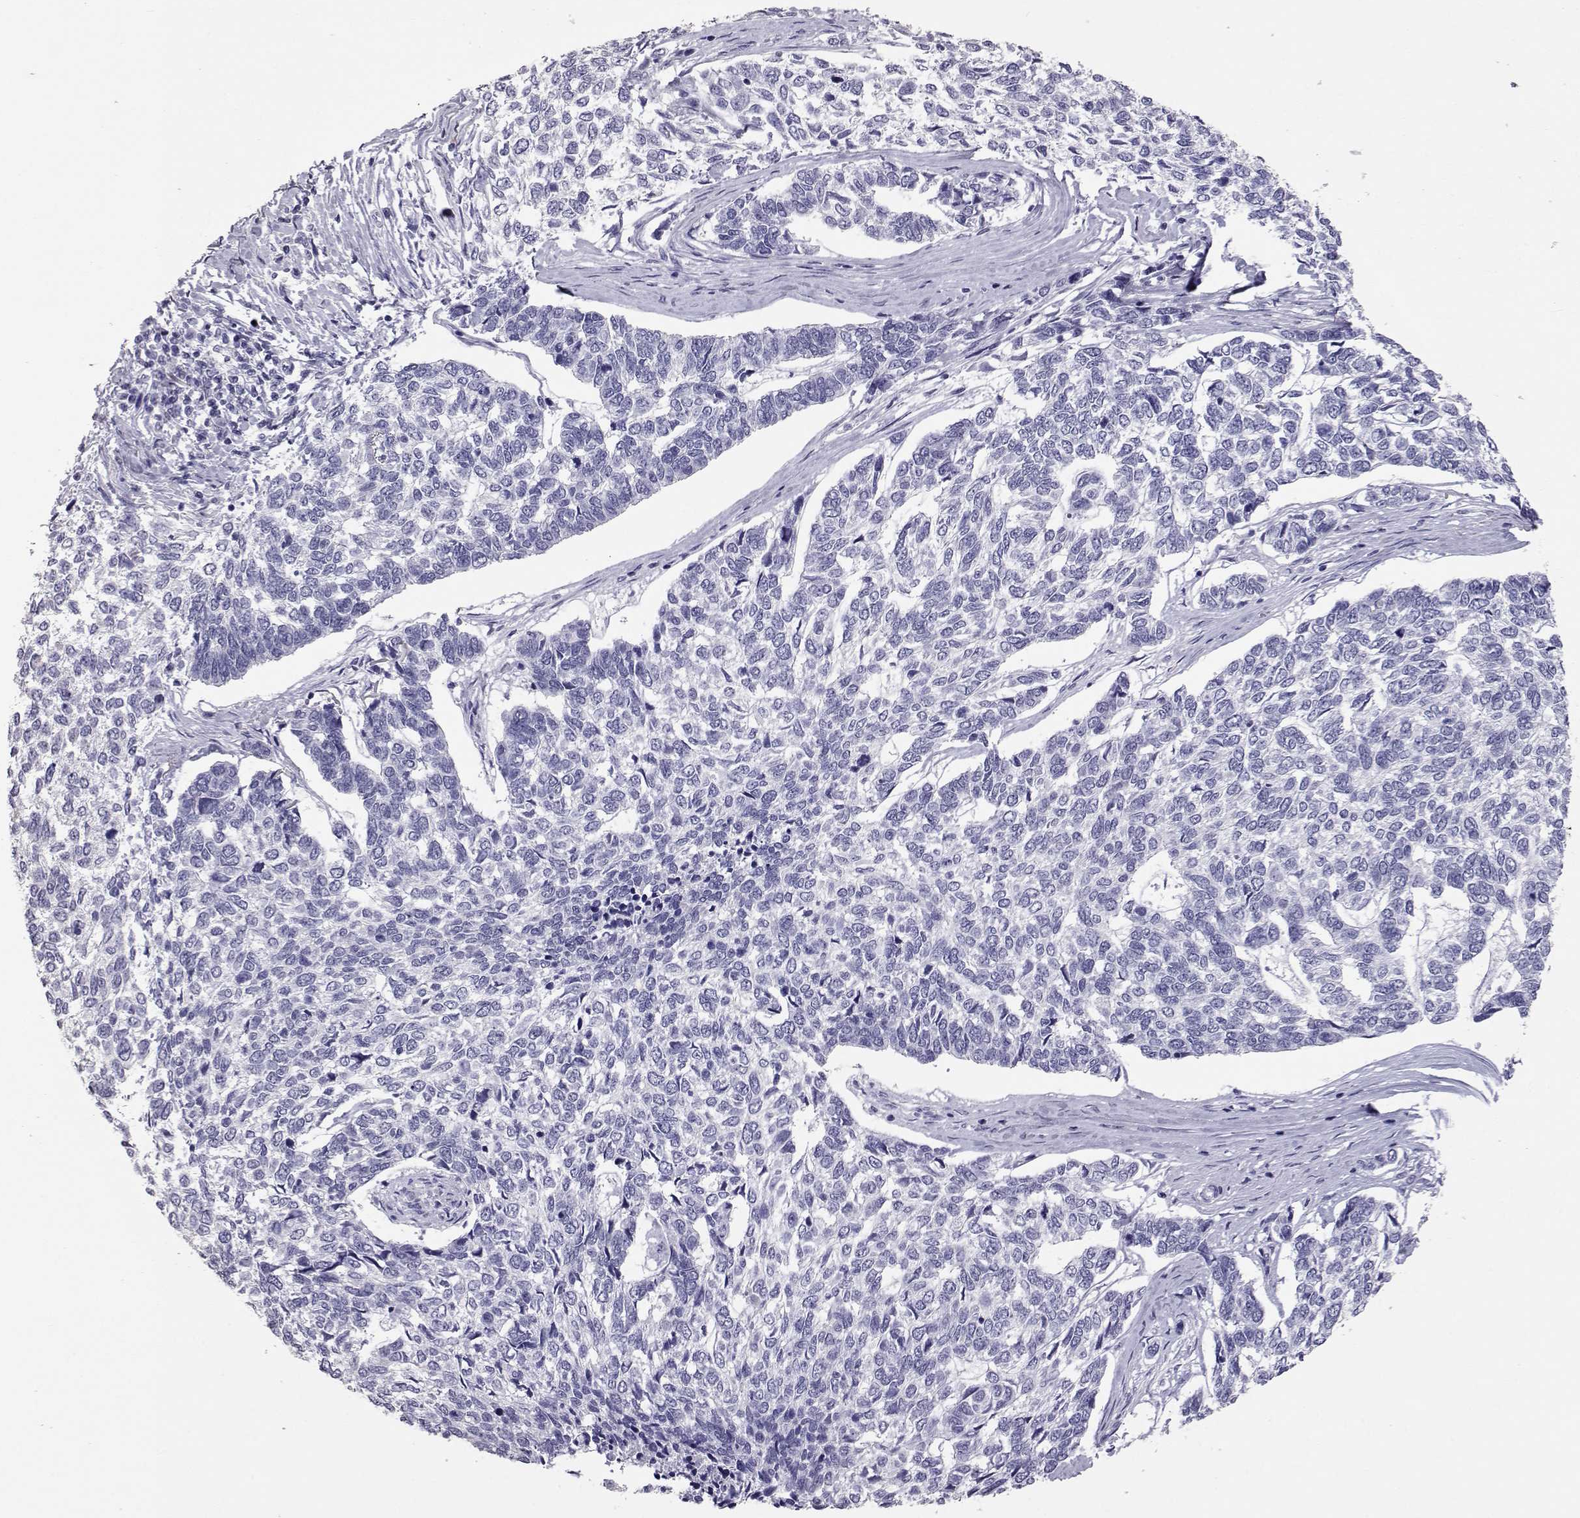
{"staining": {"intensity": "negative", "quantity": "none", "location": "none"}, "tissue": "skin cancer", "cell_type": "Tumor cells", "image_type": "cancer", "snomed": [{"axis": "morphology", "description": "Basal cell carcinoma"}, {"axis": "topography", "description": "Skin"}], "caption": "IHC histopathology image of skin cancer (basal cell carcinoma) stained for a protein (brown), which exhibits no staining in tumor cells.", "gene": "PMCH", "patient": {"sex": "female", "age": 65}}